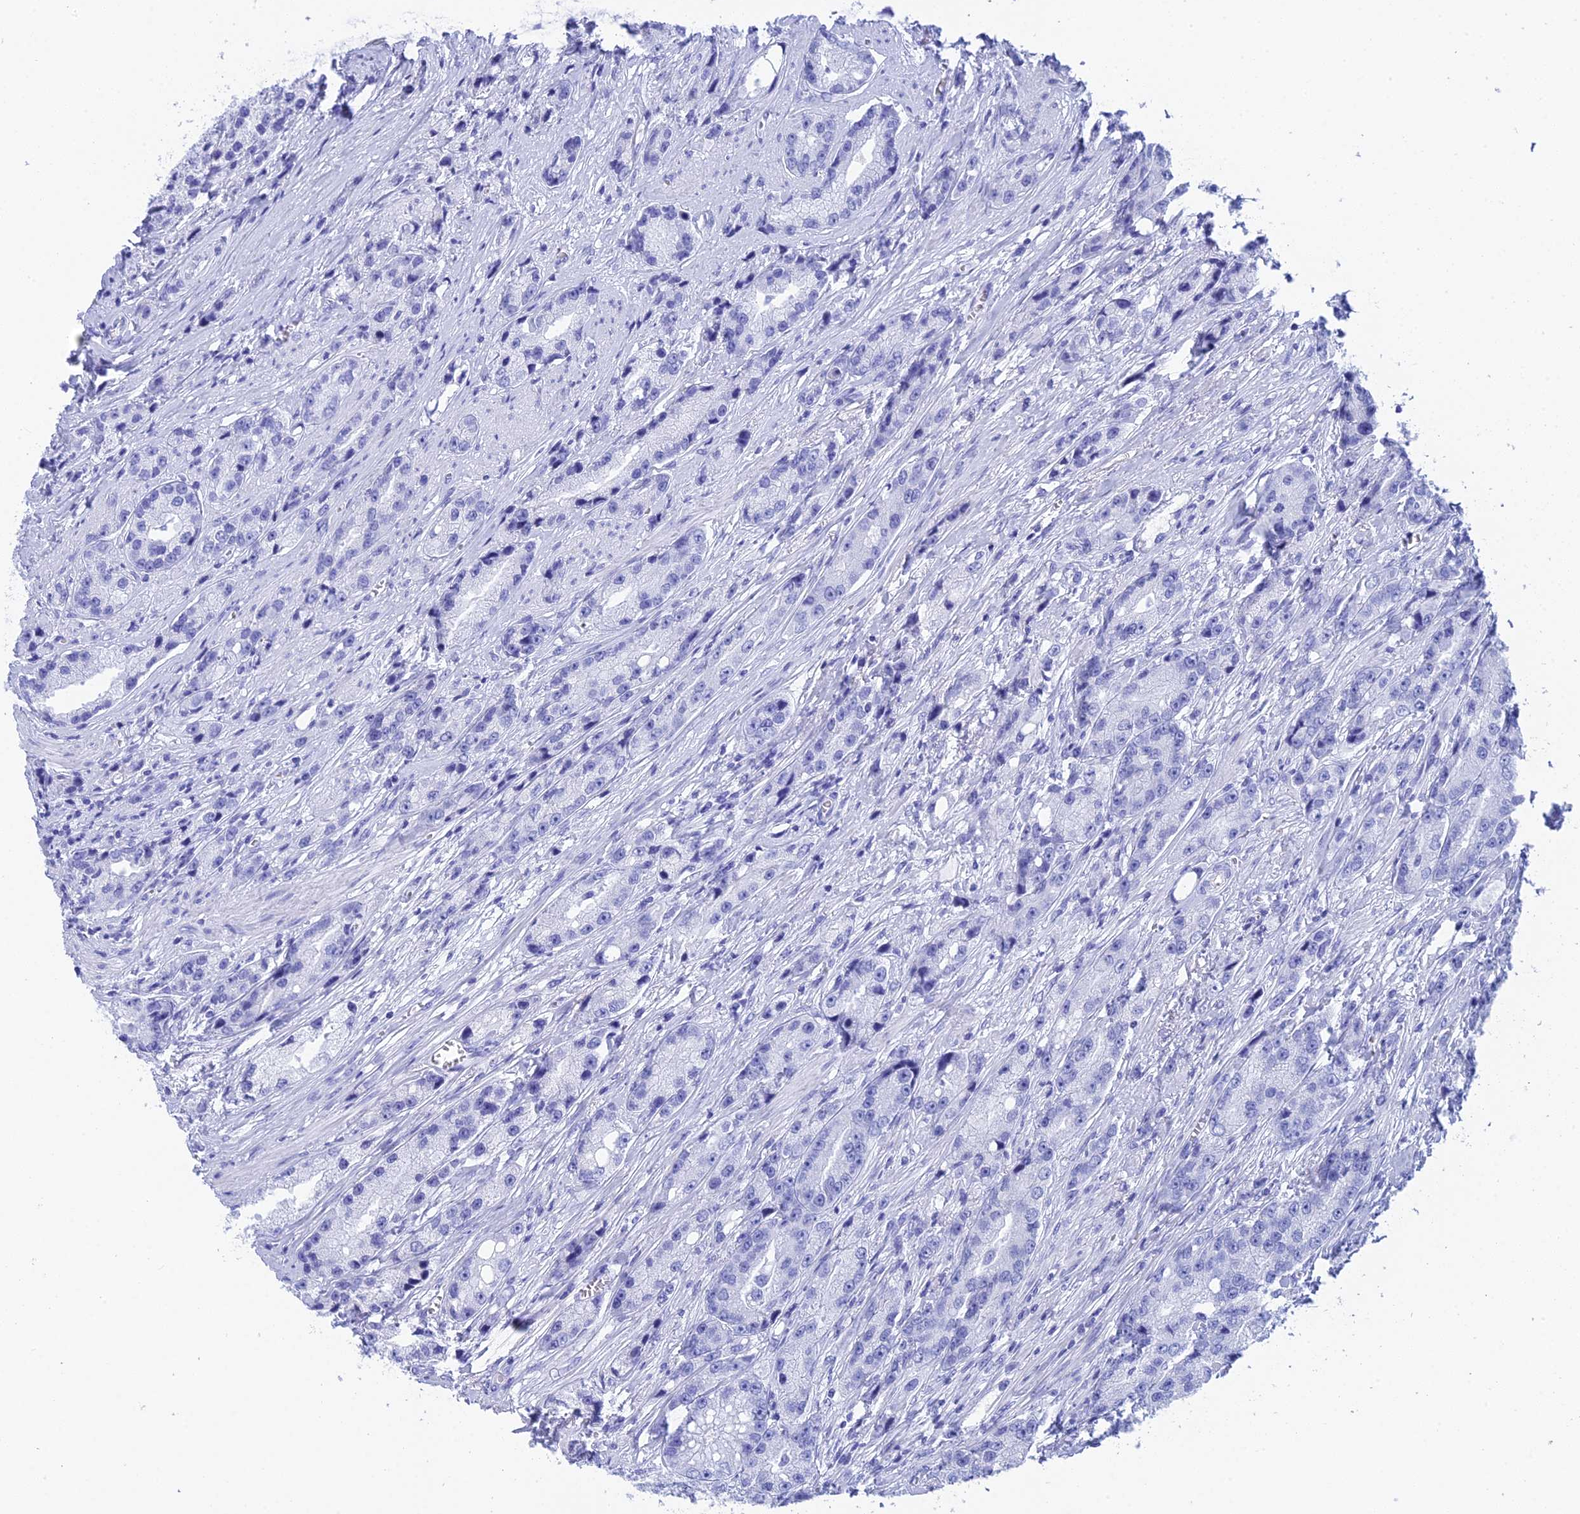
{"staining": {"intensity": "negative", "quantity": "none", "location": "none"}, "tissue": "prostate cancer", "cell_type": "Tumor cells", "image_type": "cancer", "snomed": [{"axis": "morphology", "description": "Adenocarcinoma, High grade"}, {"axis": "topography", "description": "Prostate"}], "caption": "A high-resolution histopathology image shows IHC staining of prostate high-grade adenocarcinoma, which shows no significant expression in tumor cells.", "gene": "TEX101", "patient": {"sex": "male", "age": 74}}